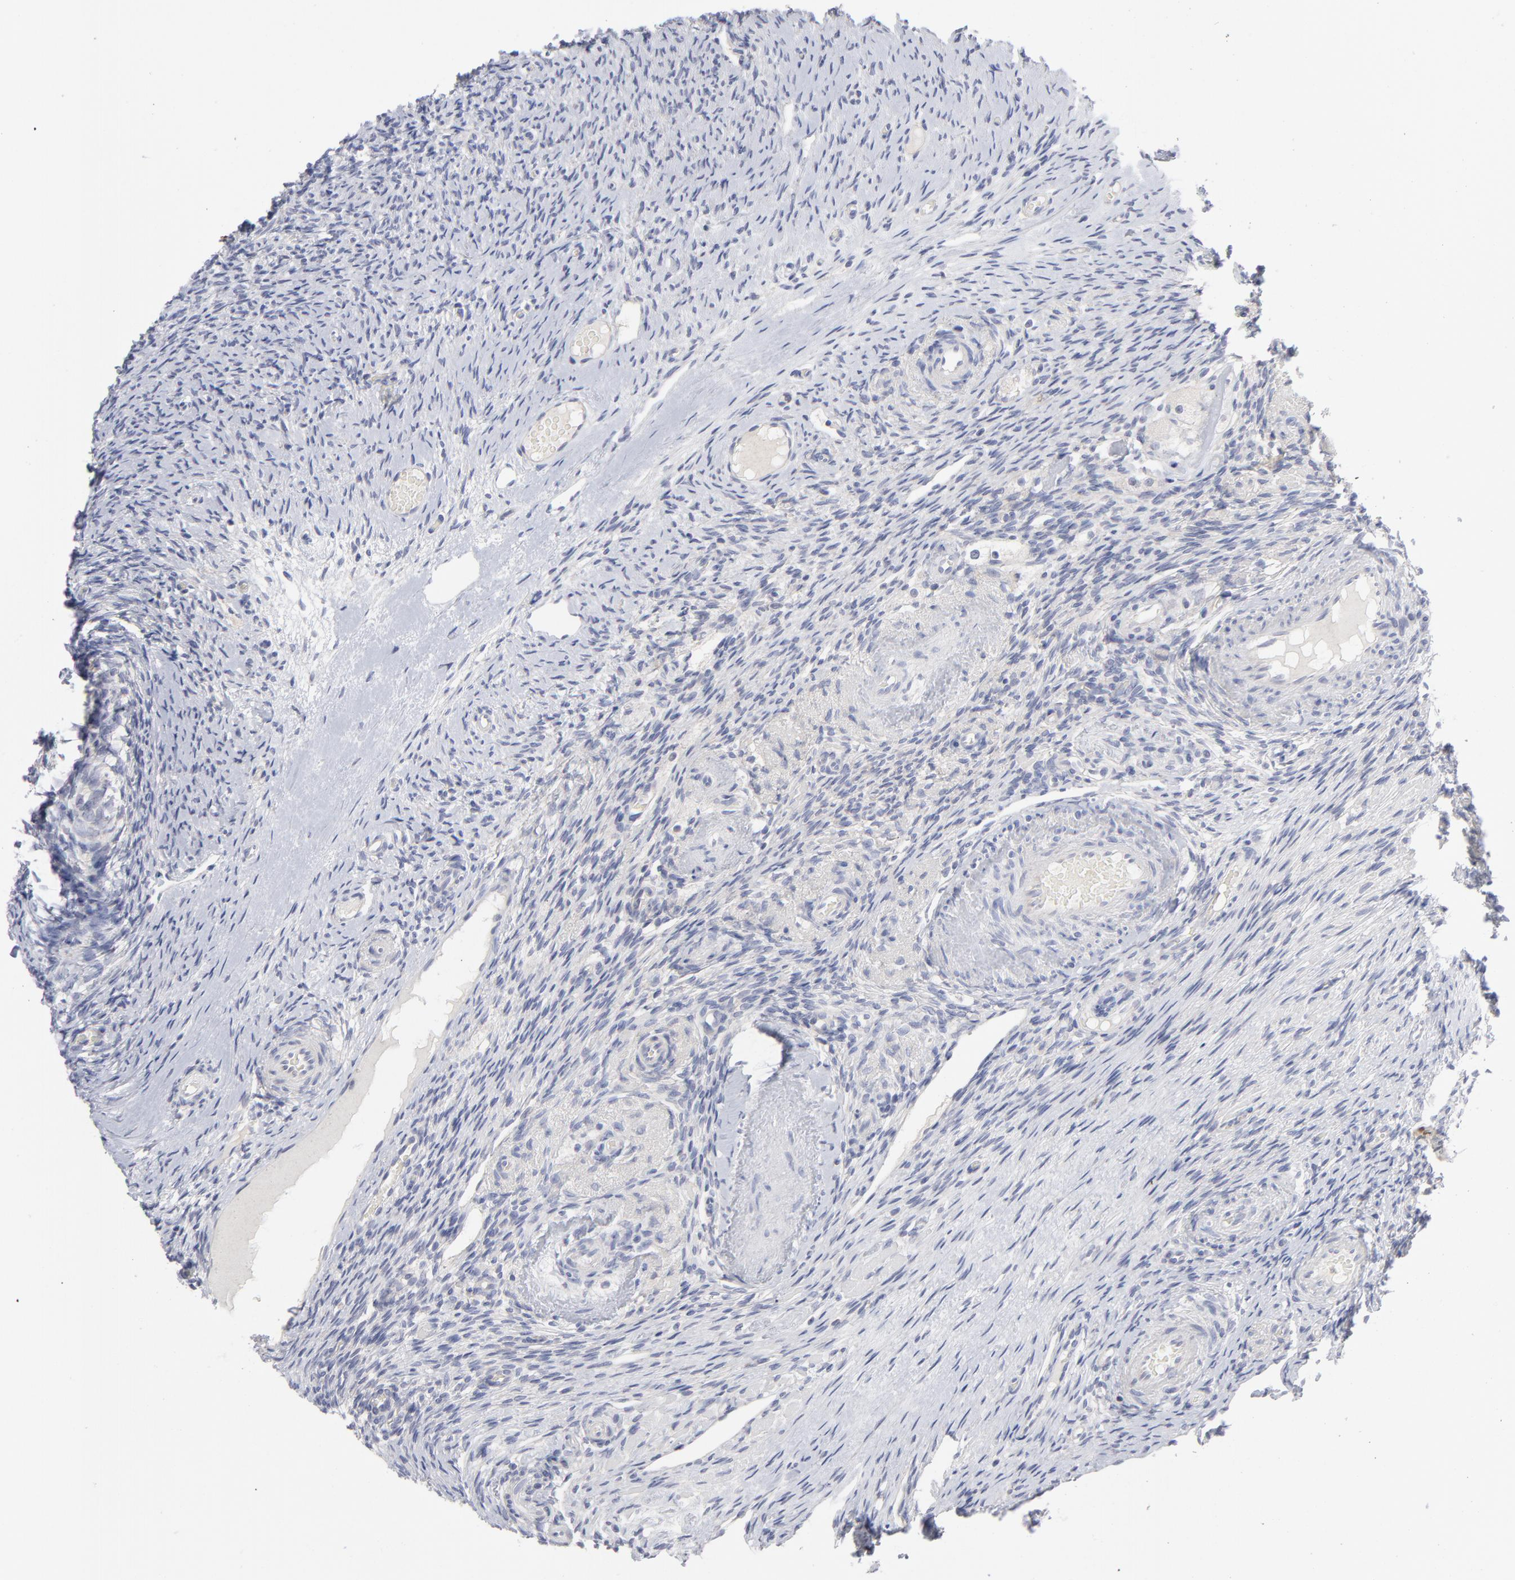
{"staining": {"intensity": "negative", "quantity": "none", "location": "none"}, "tissue": "ovary", "cell_type": "Ovarian stroma cells", "image_type": "normal", "snomed": [{"axis": "morphology", "description": "Normal tissue, NOS"}, {"axis": "topography", "description": "Ovary"}], "caption": "IHC histopathology image of normal ovary: ovary stained with DAB exhibits no significant protein expression in ovarian stroma cells. (DAB immunohistochemistry (IHC) visualized using brightfield microscopy, high magnification).", "gene": "RPS24", "patient": {"sex": "female", "age": 60}}